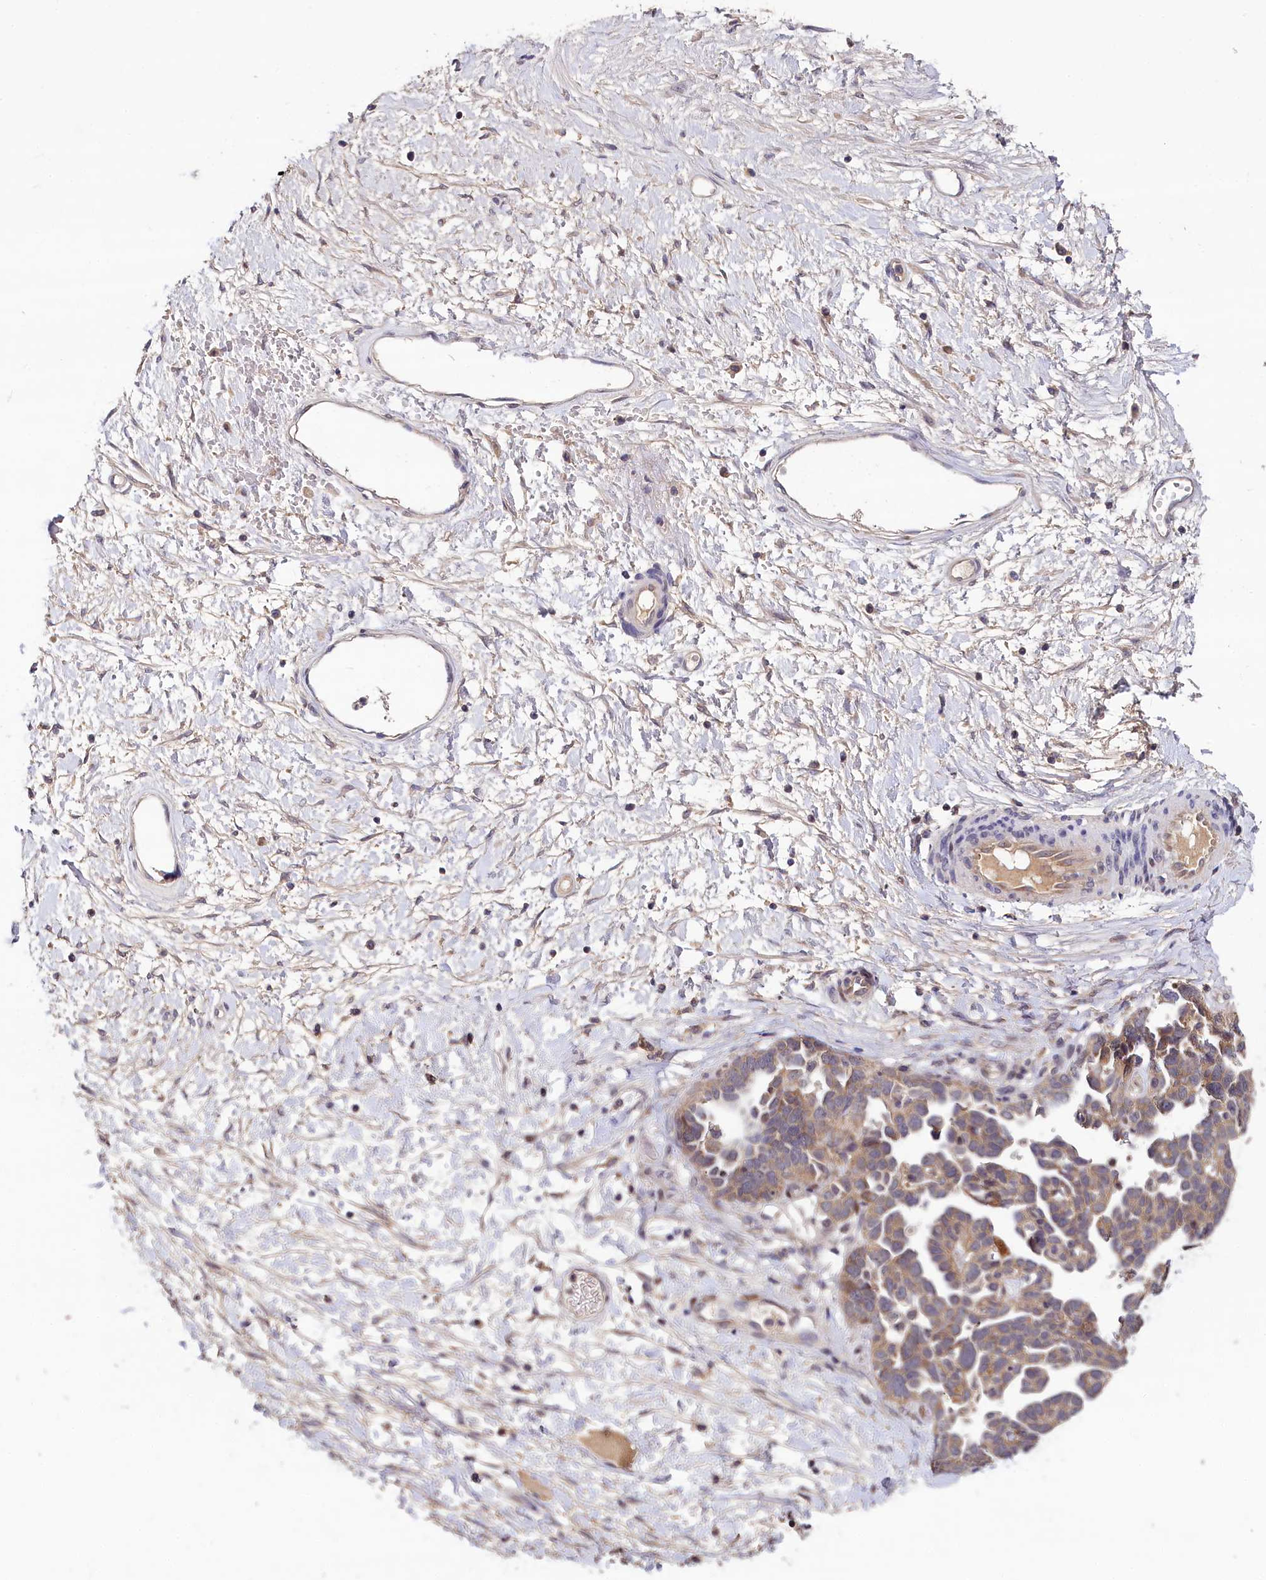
{"staining": {"intensity": "weak", "quantity": ">75%", "location": "cytoplasmic/membranous"}, "tissue": "ovarian cancer", "cell_type": "Tumor cells", "image_type": "cancer", "snomed": [{"axis": "morphology", "description": "Cystadenocarcinoma, serous, NOS"}, {"axis": "topography", "description": "Ovary"}], "caption": "An image of ovarian serous cystadenocarcinoma stained for a protein exhibits weak cytoplasmic/membranous brown staining in tumor cells. The protein is shown in brown color, while the nuclei are stained blue.", "gene": "TMEM39A", "patient": {"sex": "female", "age": 54}}